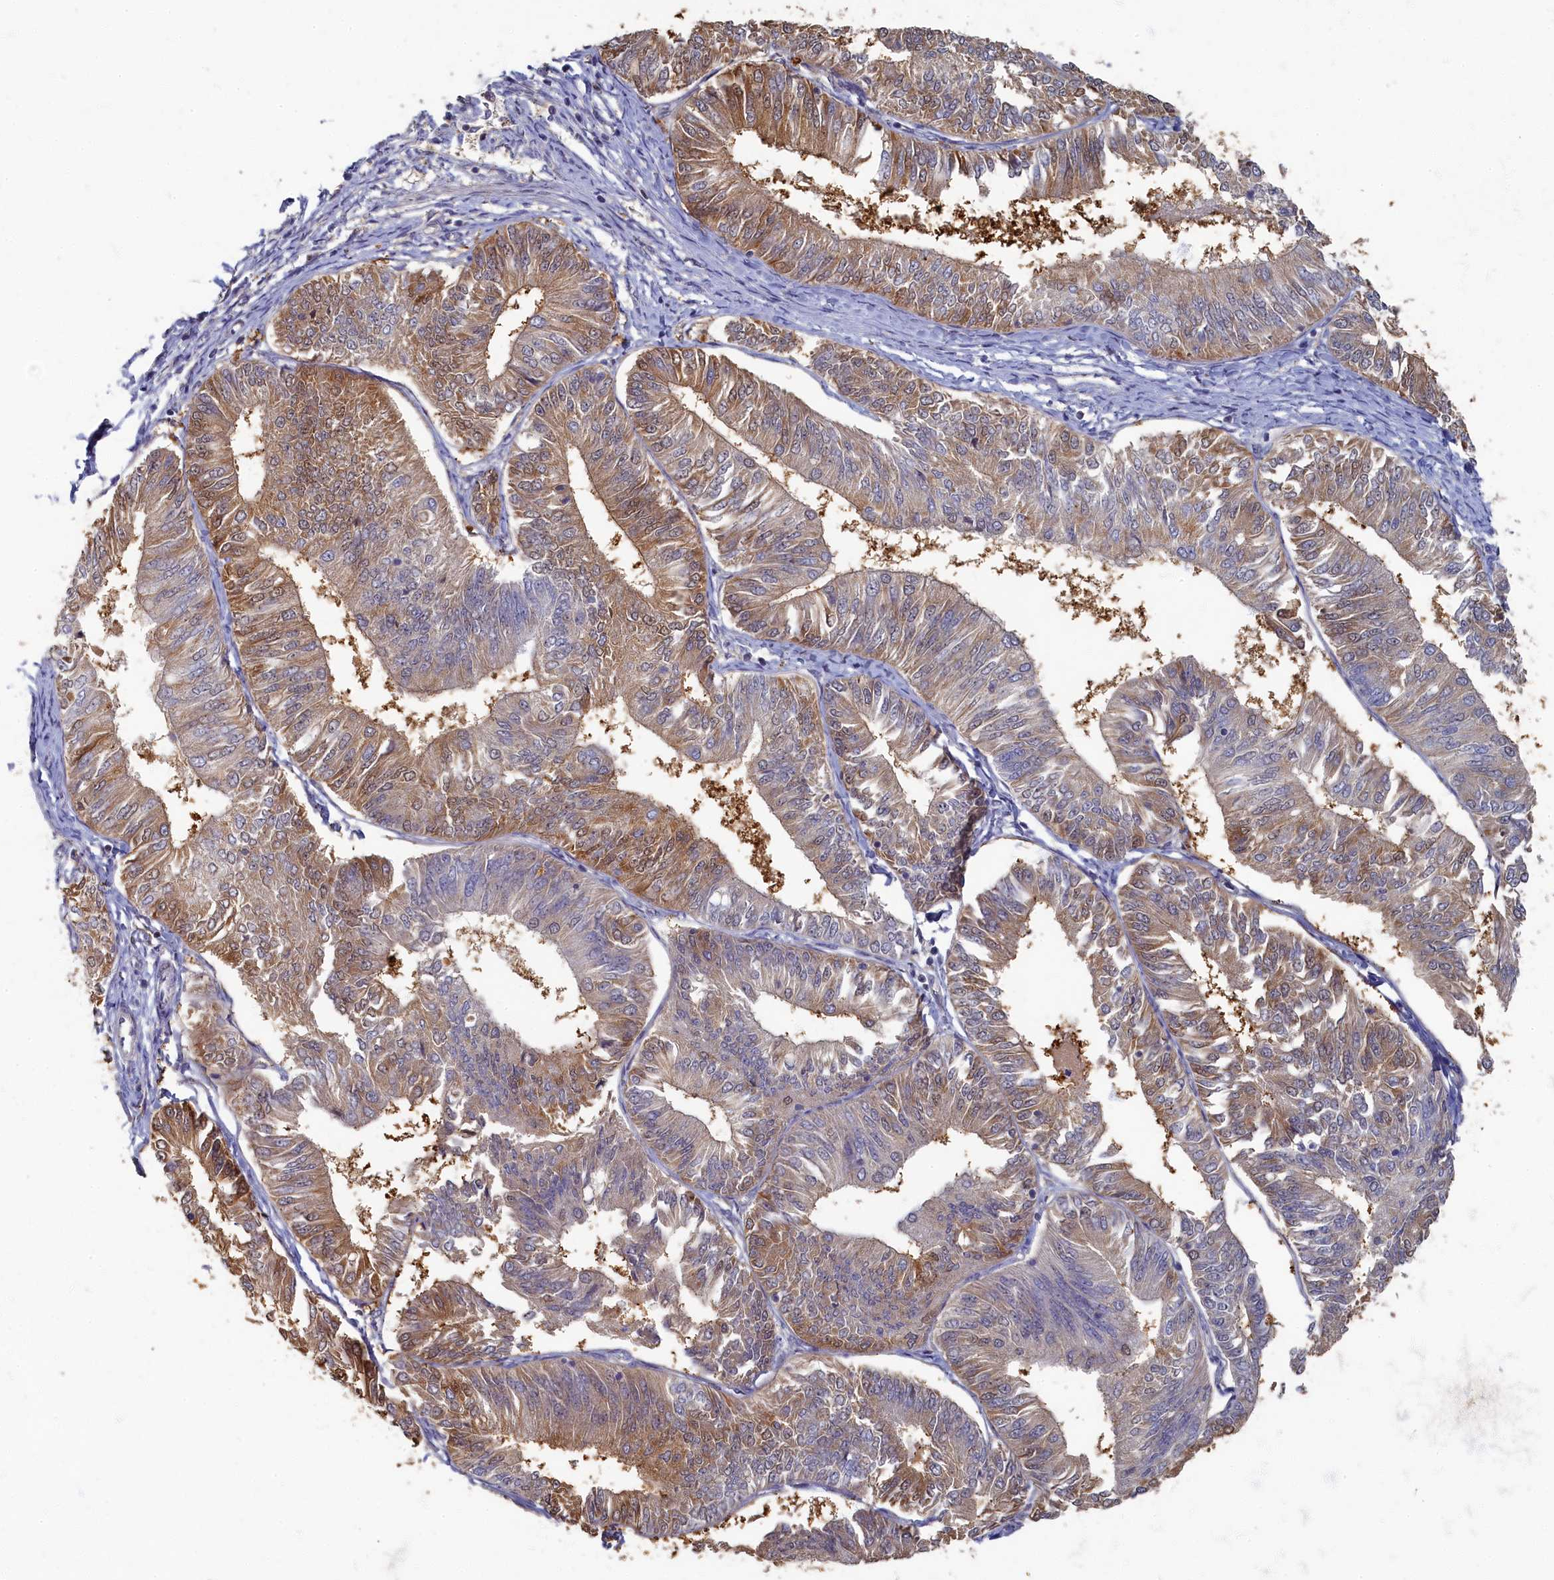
{"staining": {"intensity": "moderate", "quantity": "25%-75%", "location": "cytoplasmic/membranous,nuclear"}, "tissue": "endometrial cancer", "cell_type": "Tumor cells", "image_type": "cancer", "snomed": [{"axis": "morphology", "description": "Adenocarcinoma, NOS"}, {"axis": "topography", "description": "Endometrium"}], "caption": "Protein staining of adenocarcinoma (endometrial) tissue demonstrates moderate cytoplasmic/membranous and nuclear expression in approximately 25%-75% of tumor cells. Immunohistochemistry (ihc) stains the protein in brown and the nuclei are stained blue.", "gene": "HUNK", "patient": {"sex": "female", "age": 58}}